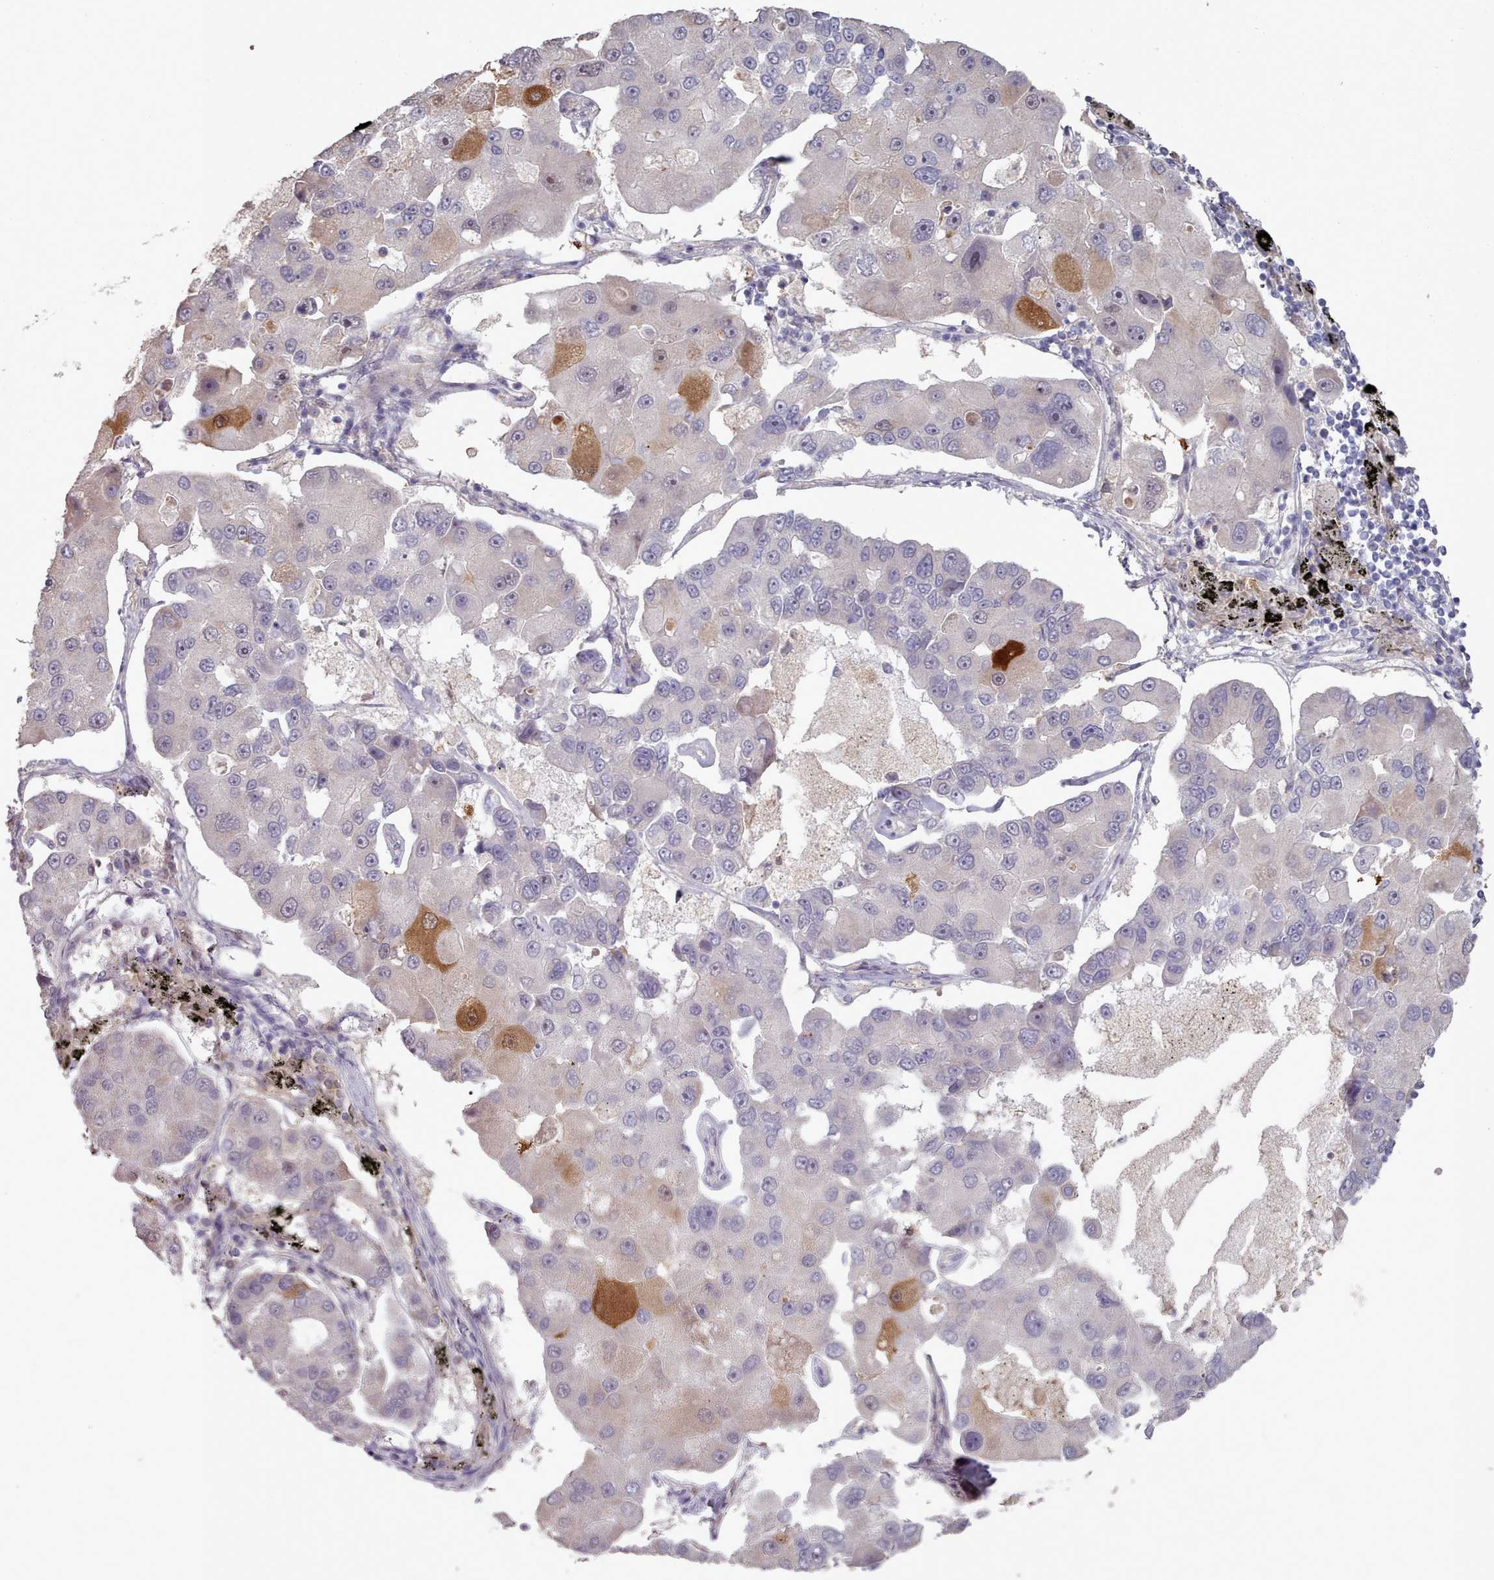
{"staining": {"intensity": "strong", "quantity": "<25%", "location": "cytoplasmic/membranous,nuclear"}, "tissue": "lung cancer", "cell_type": "Tumor cells", "image_type": "cancer", "snomed": [{"axis": "morphology", "description": "Adenocarcinoma, NOS"}, {"axis": "topography", "description": "Lung"}], "caption": "Protein positivity by immunohistochemistry (IHC) exhibits strong cytoplasmic/membranous and nuclear staining in approximately <25% of tumor cells in lung cancer. (Stains: DAB in brown, nuclei in blue, Microscopy: brightfield microscopy at high magnification).", "gene": "ERCC6L", "patient": {"sex": "female", "age": 54}}